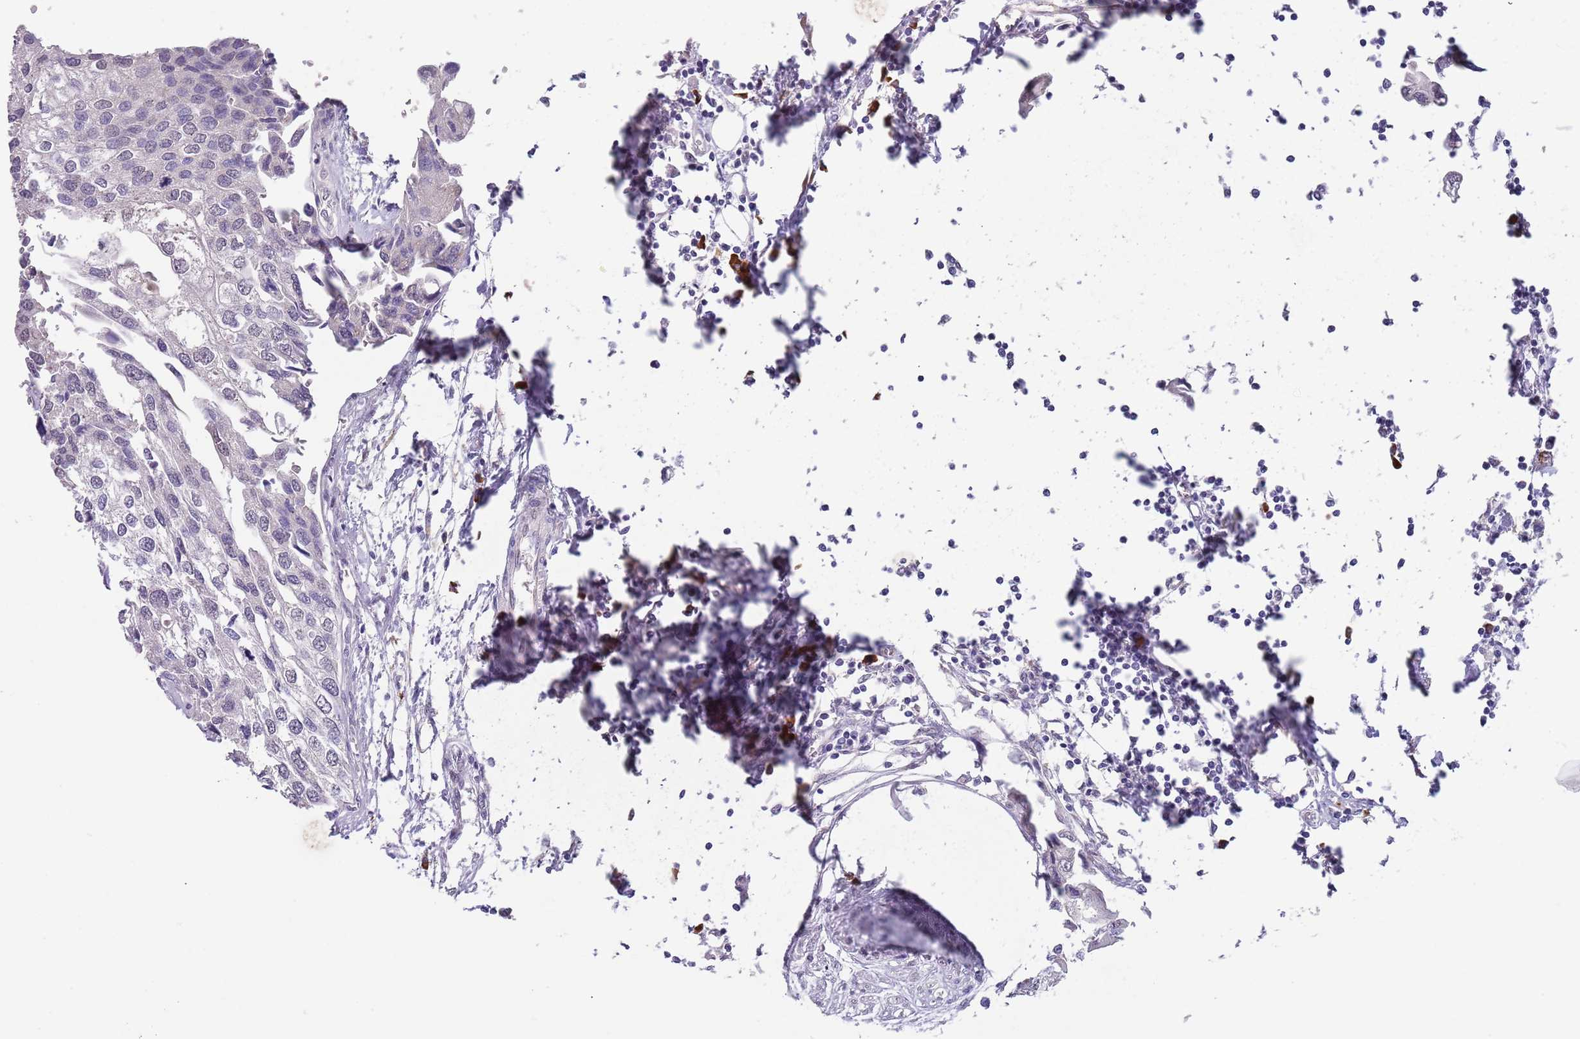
{"staining": {"intensity": "negative", "quantity": "none", "location": "none"}, "tissue": "urothelial cancer", "cell_type": "Tumor cells", "image_type": "cancer", "snomed": [{"axis": "morphology", "description": "Urothelial carcinoma, High grade"}, {"axis": "topography", "description": "Urinary bladder"}], "caption": "DAB (3,3'-diaminobenzidine) immunohistochemical staining of high-grade urothelial carcinoma reveals no significant positivity in tumor cells. The staining was performed using DAB (3,3'-diaminobenzidine) to visualize the protein expression in brown, while the nuclei were stained in blue with hematoxylin (Magnification: 20x).", "gene": "TNRC6C", "patient": {"sex": "male", "age": 64}}